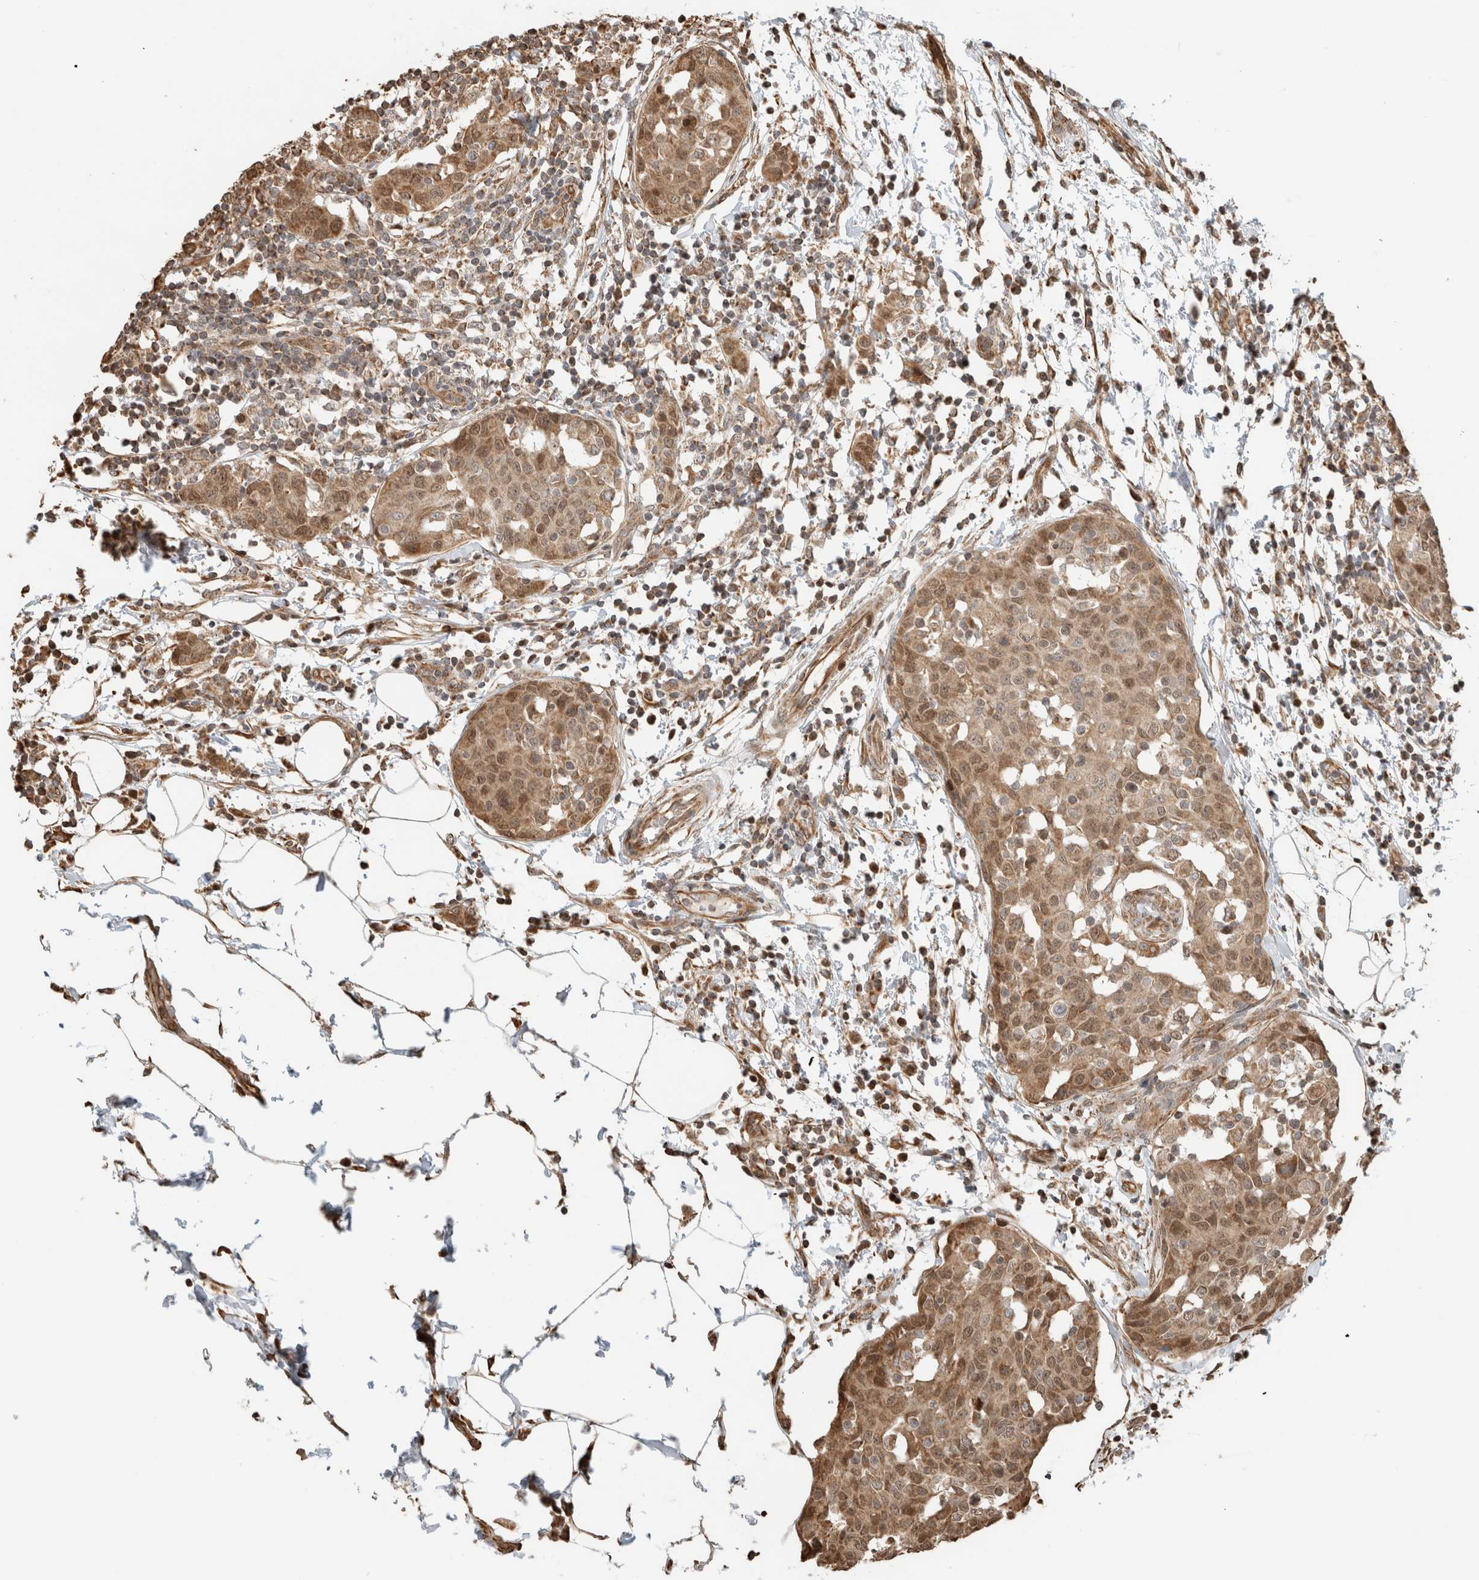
{"staining": {"intensity": "moderate", "quantity": ">75%", "location": "cytoplasmic/membranous,nuclear"}, "tissue": "breast cancer", "cell_type": "Tumor cells", "image_type": "cancer", "snomed": [{"axis": "morphology", "description": "Normal tissue, NOS"}, {"axis": "morphology", "description": "Duct carcinoma"}, {"axis": "topography", "description": "Breast"}], "caption": "Moderate cytoplasmic/membranous and nuclear staining is seen in about >75% of tumor cells in breast cancer (infiltrating ductal carcinoma).", "gene": "GINS4", "patient": {"sex": "female", "age": 37}}